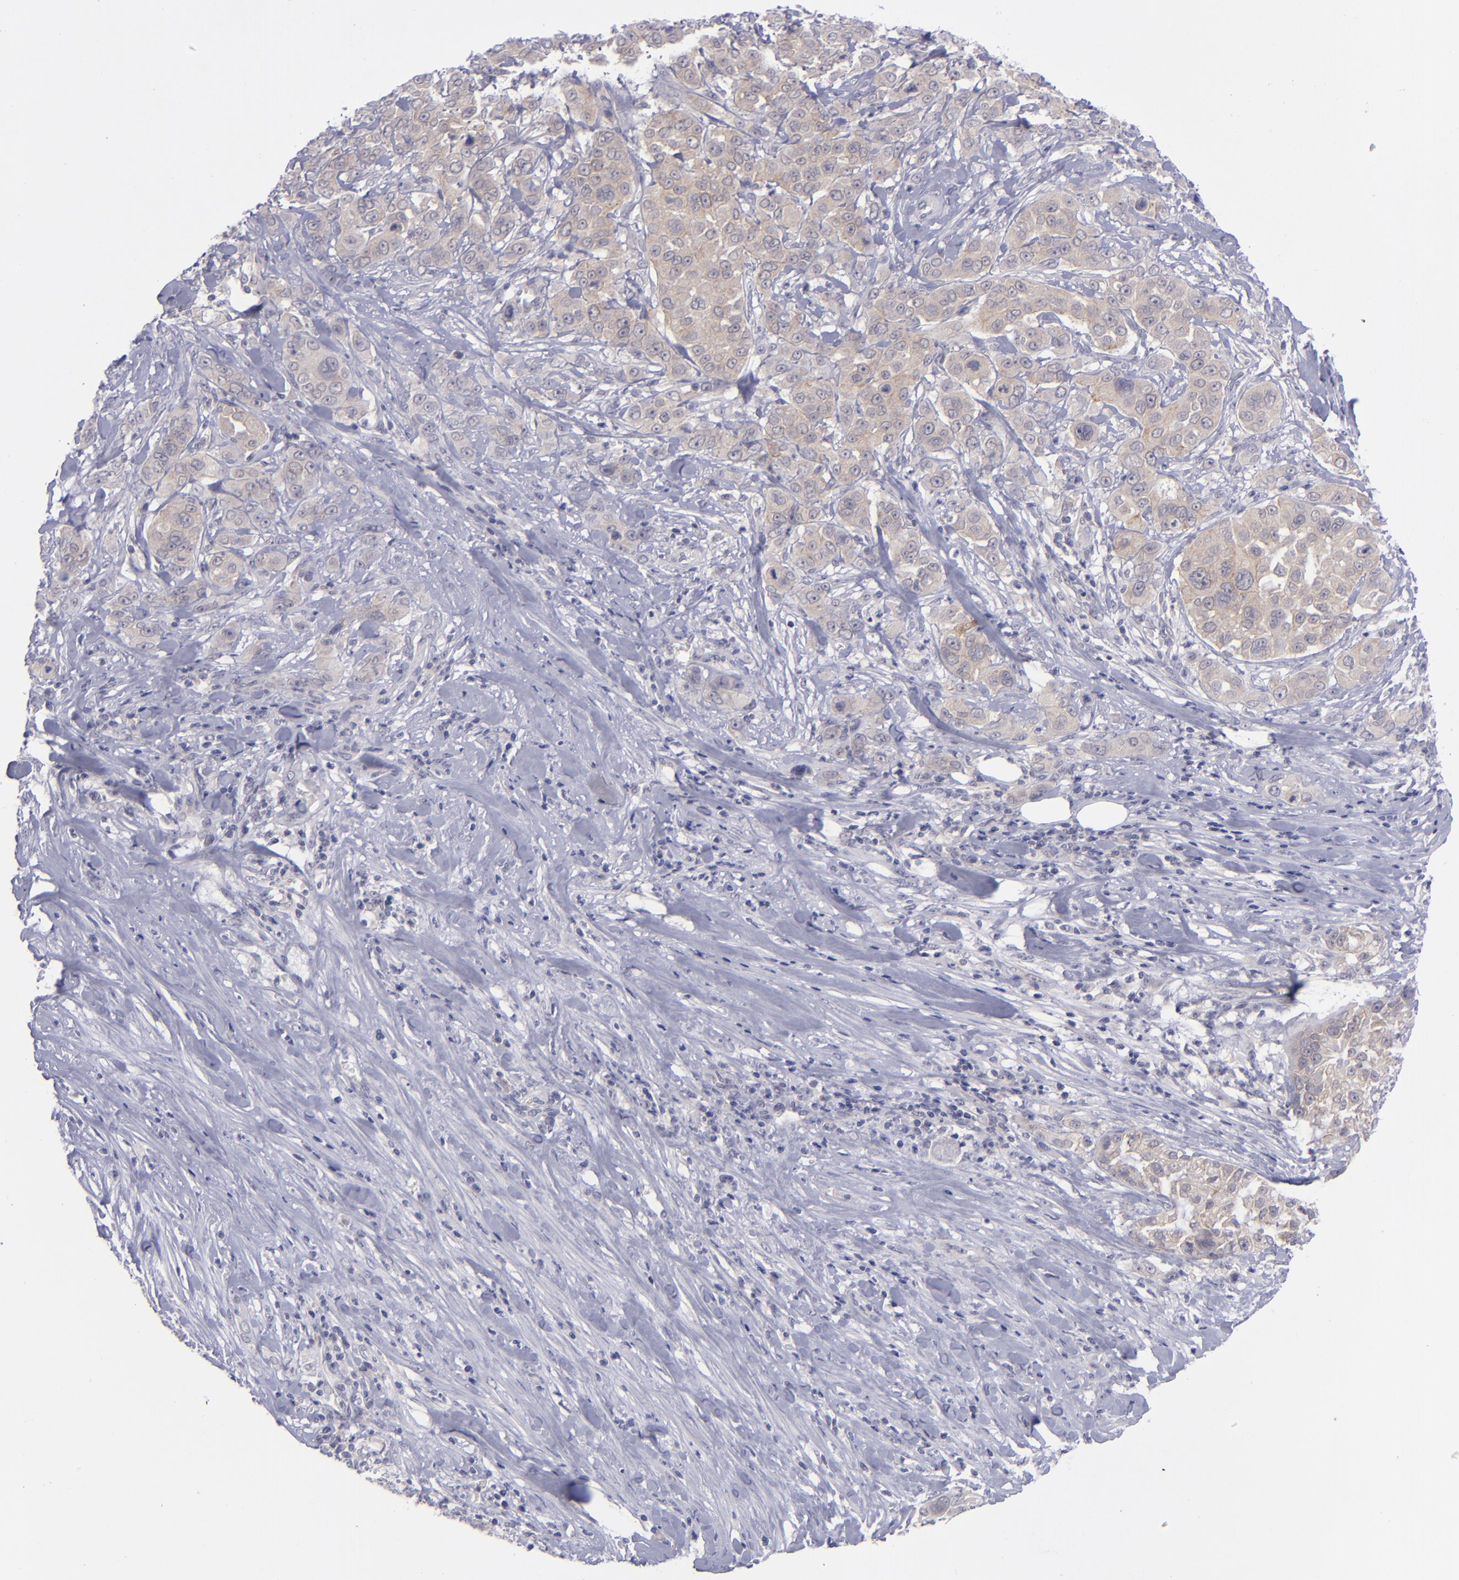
{"staining": {"intensity": "weak", "quantity": "25%-75%", "location": "cytoplasmic/membranous"}, "tissue": "pancreatic cancer", "cell_type": "Tumor cells", "image_type": "cancer", "snomed": [{"axis": "morphology", "description": "Adenocarcinoma, NOS"}, {"axis": "topography", "description": "Pancreas"}], "caption": "Human adenocarcinoma (pancreatic) stained for a protein (brown) shows weak cytoplasmic/membranous positive positivity in about 25%-75% of tumor cells.", "gene": "EVPL", "patient": {"sex": "female", "age": 52}}